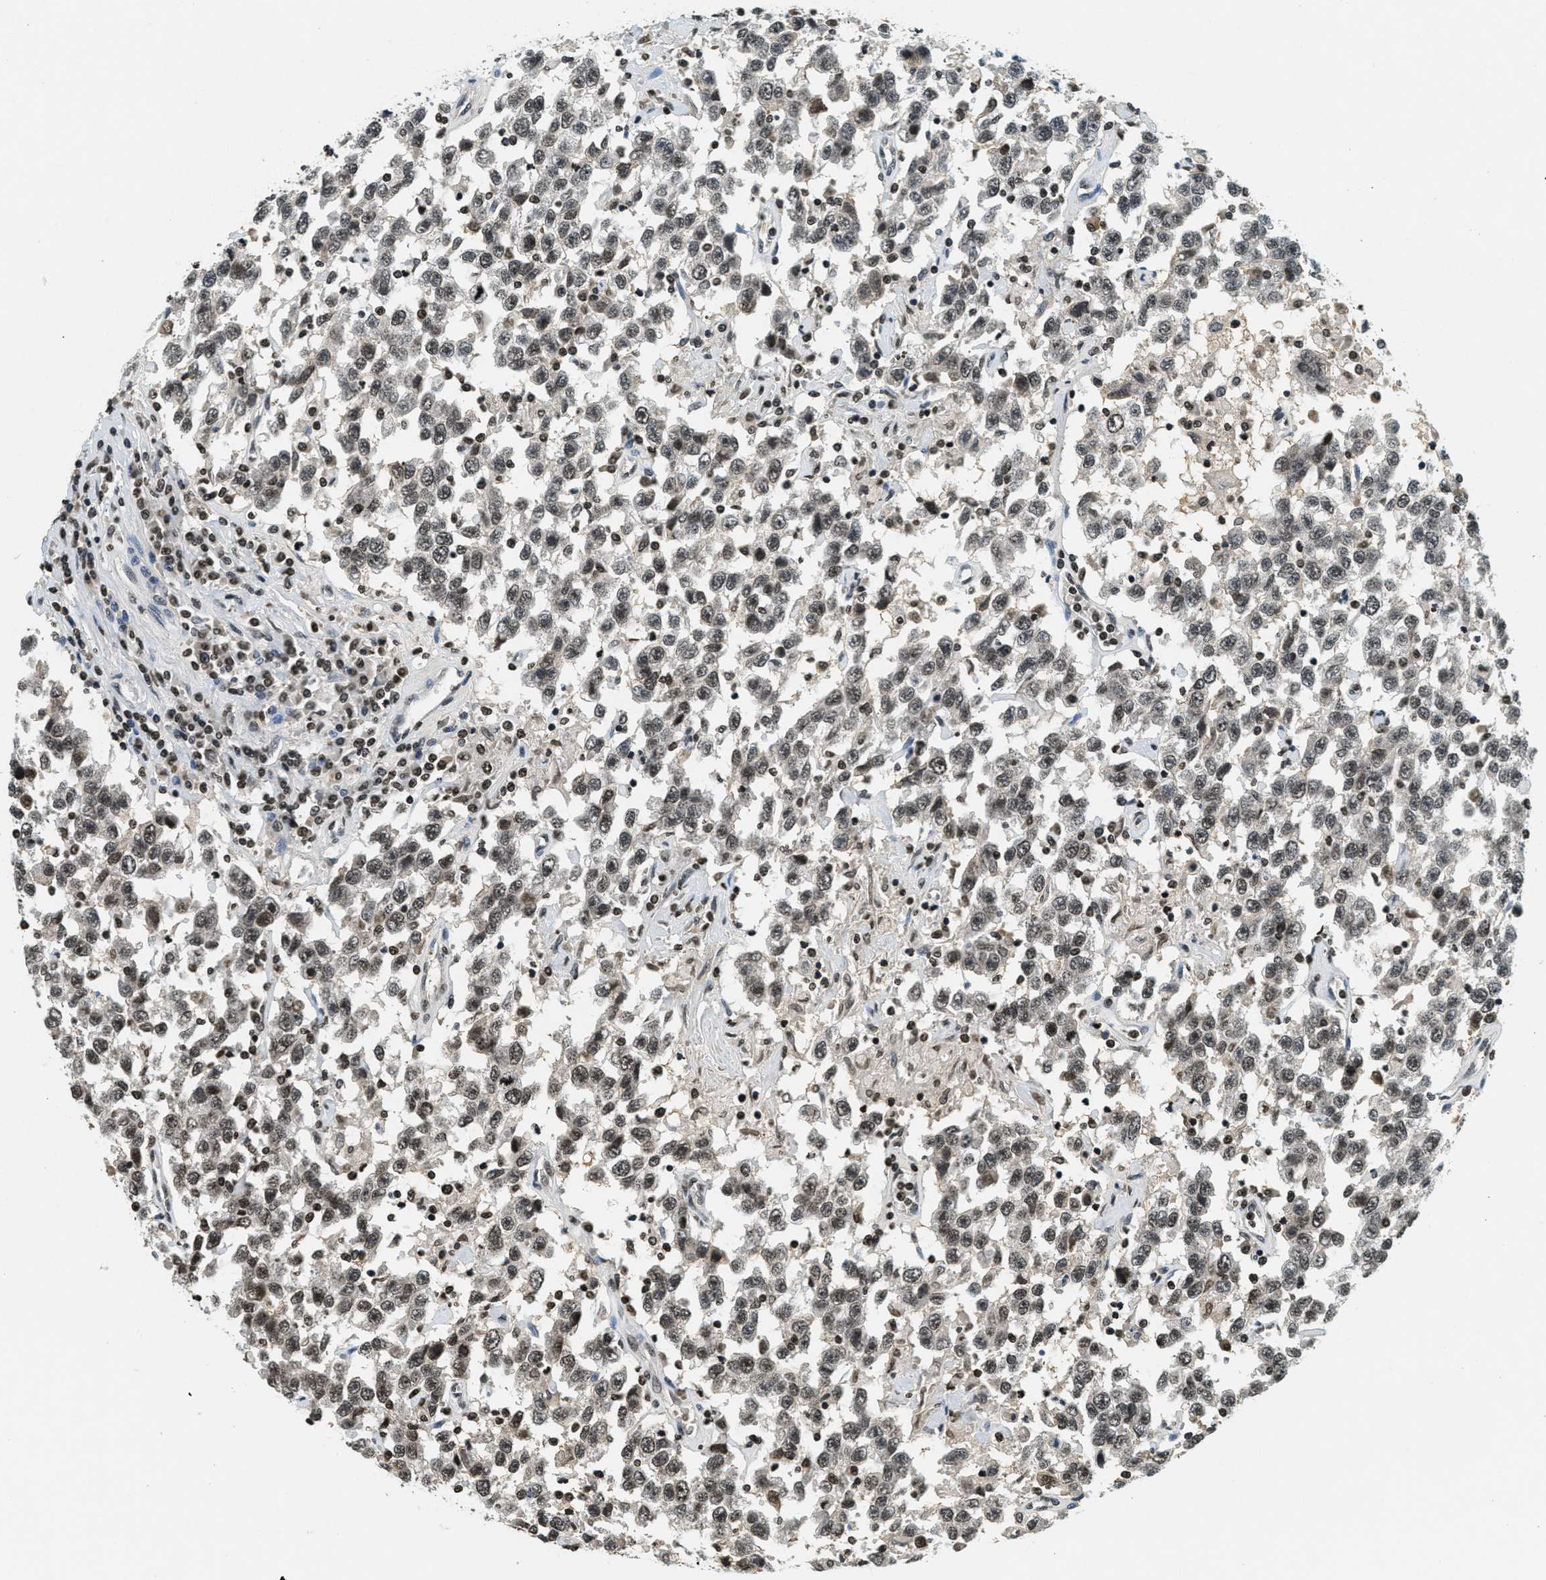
{"staining": {"intensity": "moderate", "quantity": ">75%", "location": "nuclear"}, "tissue": "testis cancer", "cell_type": "Tumor cells", "image_type": "cancer", "snomed": [{"axis": "morphology", "description": "Seminoma, NOS"}, {"axis": "topography", "description": "Testis"}], "caption": "IHC (DAB (3,3'-diaminobenzidine)) staining of human testis seminoma displays moderate nuclear protein expression in about >75% of tumor cells. (DAB IHC with brightfield microscopy, high magnification).", "gene": "LDB2", "patient": {"sex": "male", "age": 41}}